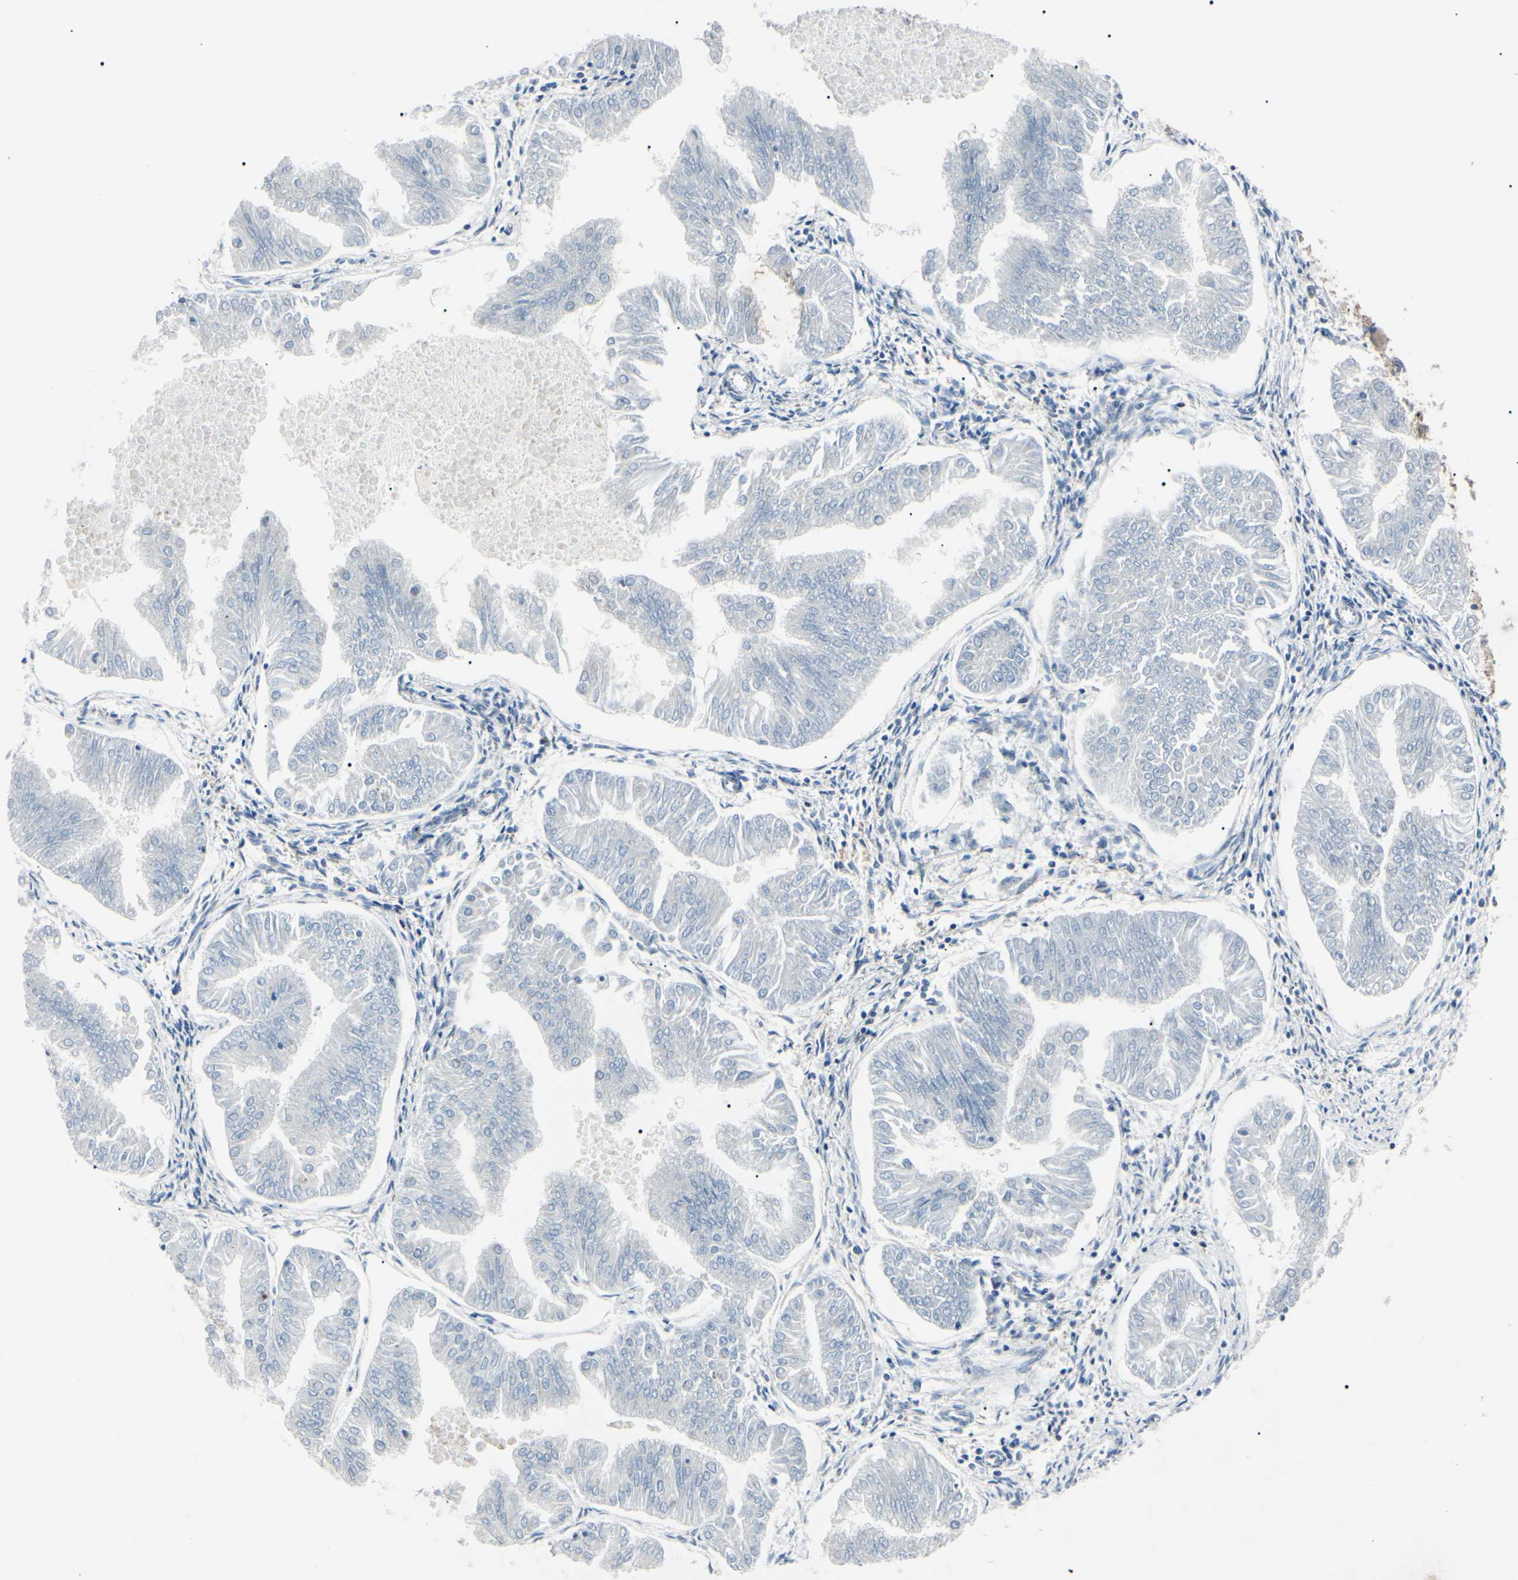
{"staining": {"intensity": "negative", "quantity": "none", "location": "none"}, "tissue": "endometrial cancer", "cell_type": "Tumor cells", "image_type": "cancer", "snomed": [{"axis": "morphology", "description": "Adenocarcinoma, NOS"}, {"axis": "topography", "description": "Endometrium"}], "caption": "A photomicrograph of human endometrial cancer (adenocarcinoma) is negative for staining in tumor cells.", "gene": "MAPRE1", "patient": {"sex": "female", "age": 53}}